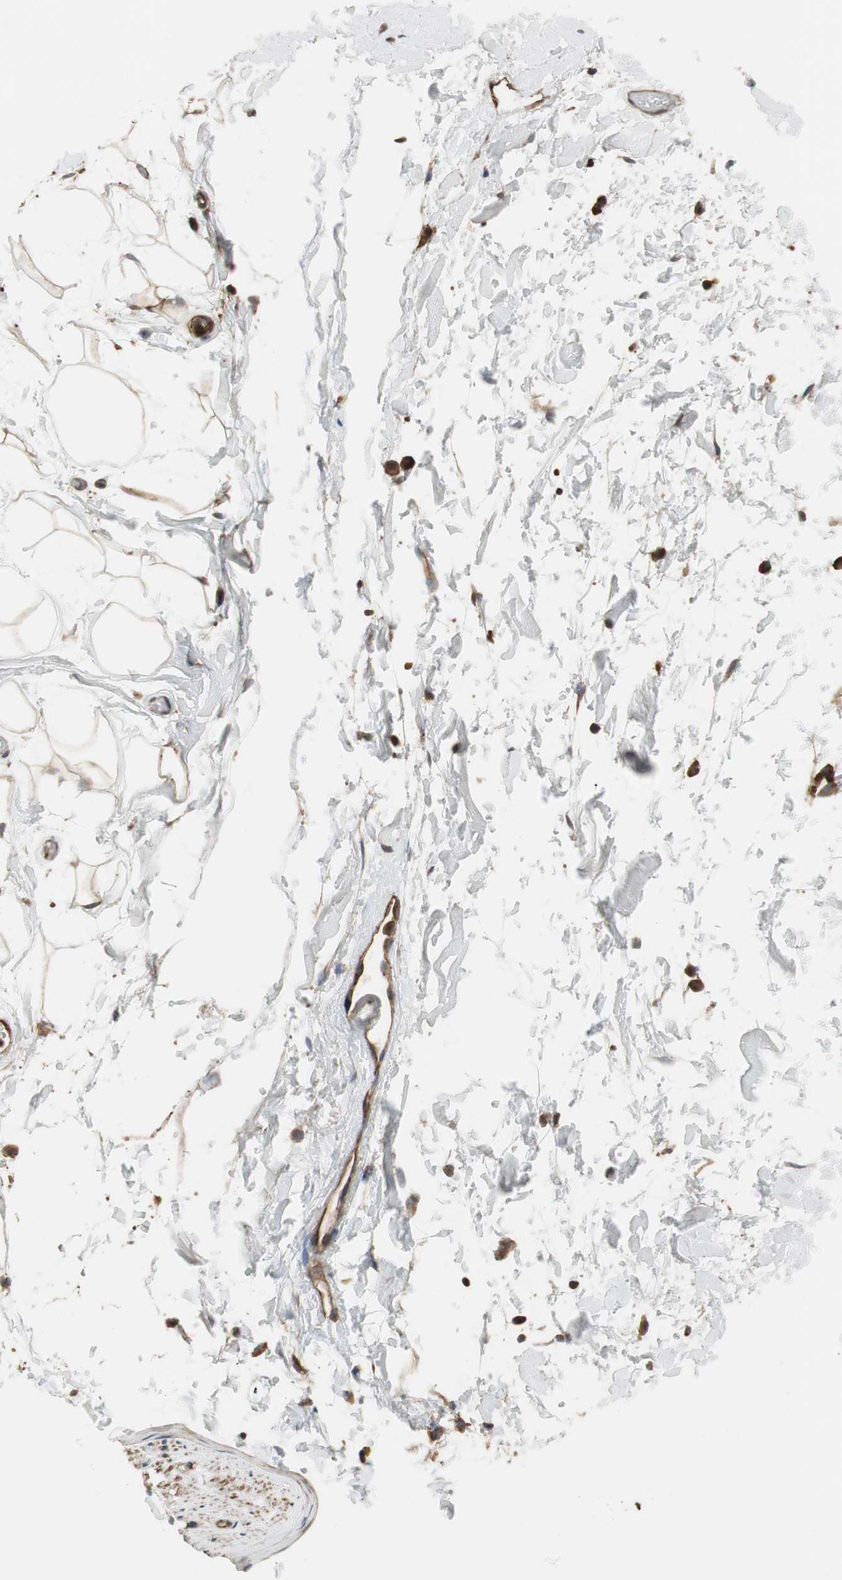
{"staining": {"intensity": "moderate", "quantity": ">75%", "location": "cytoplasmic/membranous"}, "tissue": "adipose tissue", "cell_type": "Adipocytes", "image_type": "normal", "snomed": [{"axis": "morphology", "description": "Normal tissue, NOS"}, {"axis": "topography", "description": "Soft tissue"}], "caption": "Adipose tissue stained with DAB immunohistochemistry (IHC) shows medium levels of moderate cytoplasmic/membranous staining in about >75% of adipocytes.", "gene": "IL1RL1", "patient": {"sex": "male", "age": 72}}